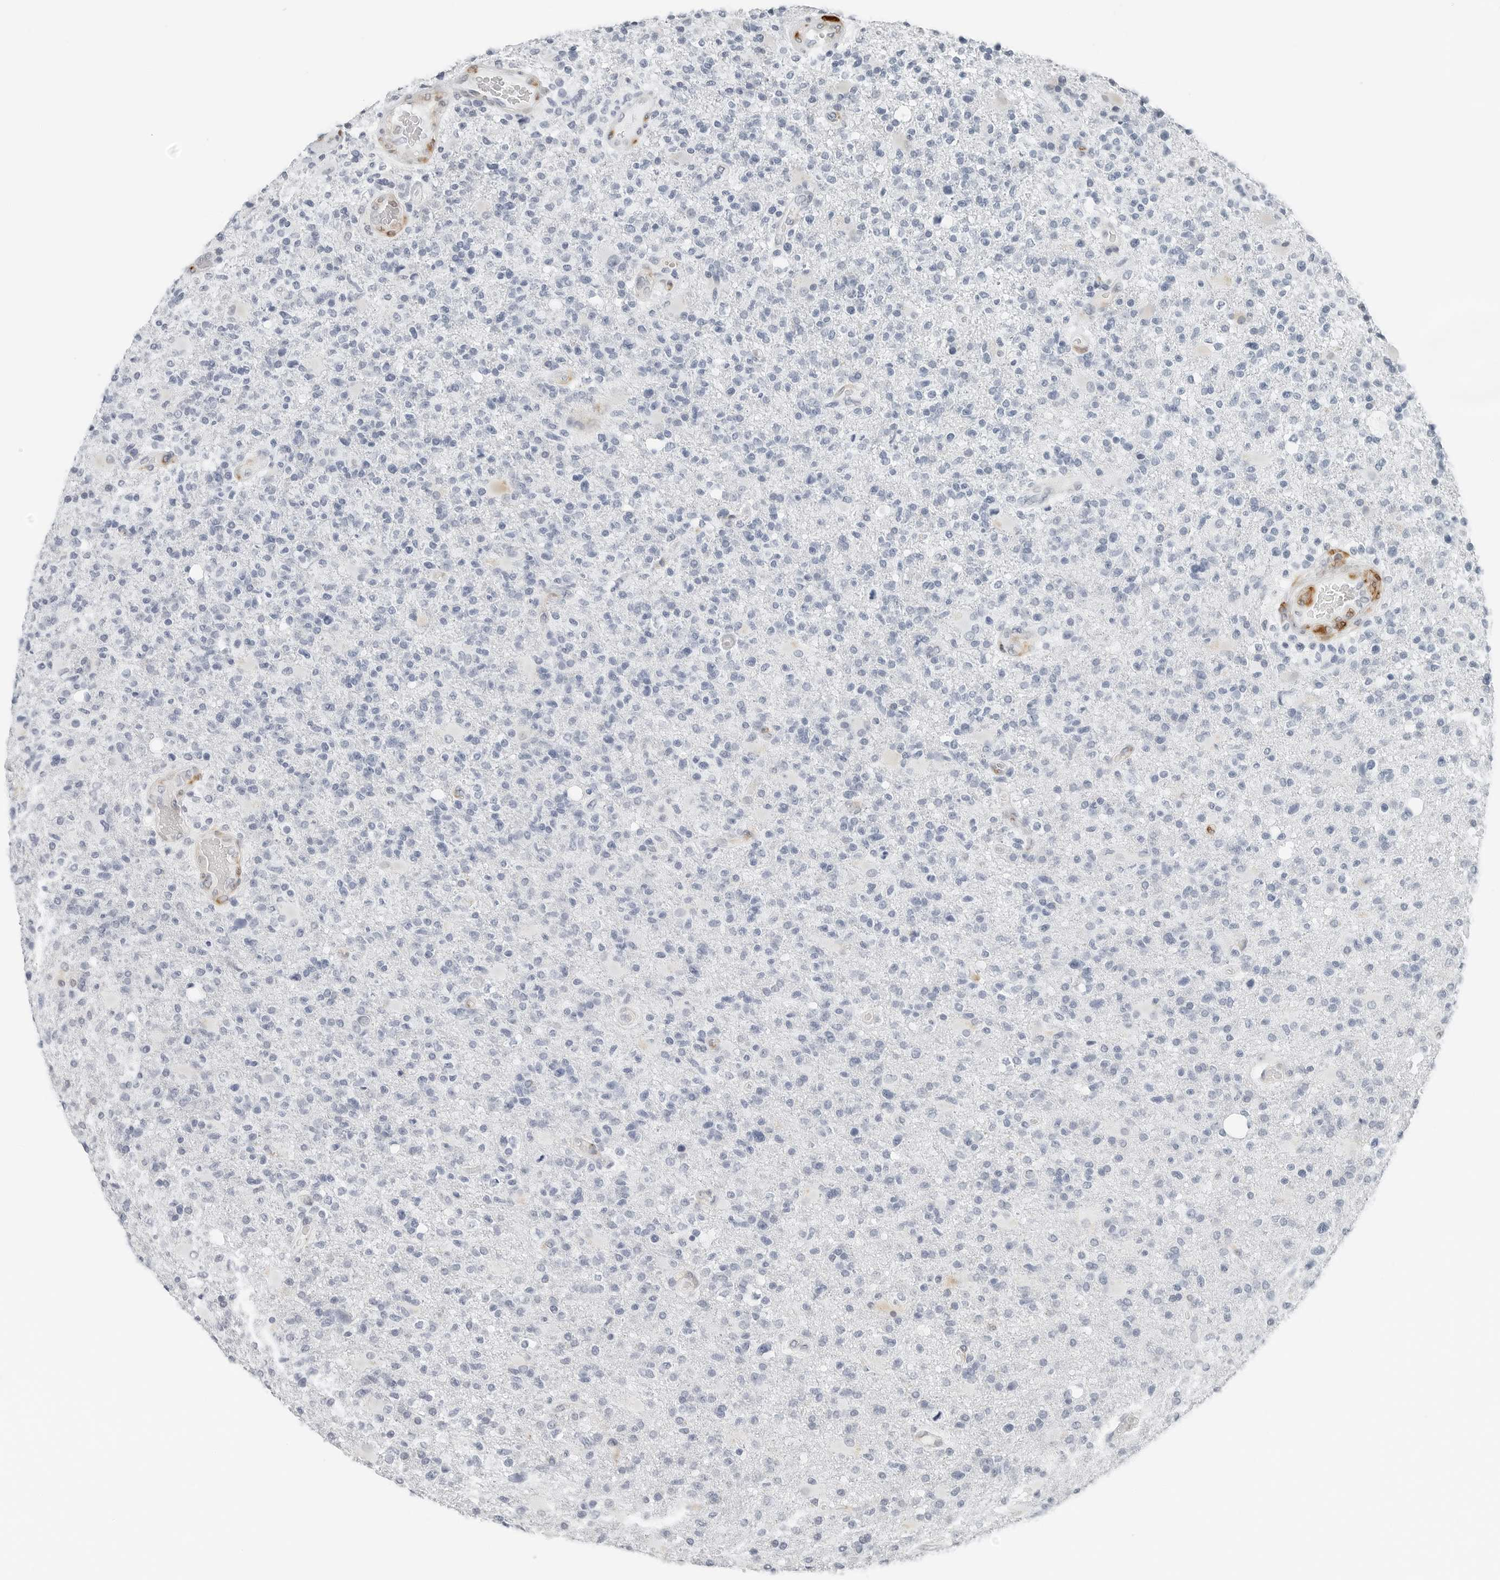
{"staining": {"intensity": "negative", "quantity": "none", "location": "none"}, "tissue": "glioma", "cell_type": "Tumor cells", "image_type": "cancer", "snomed": [{"axis": "morphology", "description": "Glioma, malignant, High grade"}, {"axis": "topography", "description": "Brain"}], "caption": "Protein analysis of malignant glioma (high-grade) demonstrates no significant expression in tumor cells.", "gene": "P4HA2", "patient": {"sex": "male", "age": 72}}